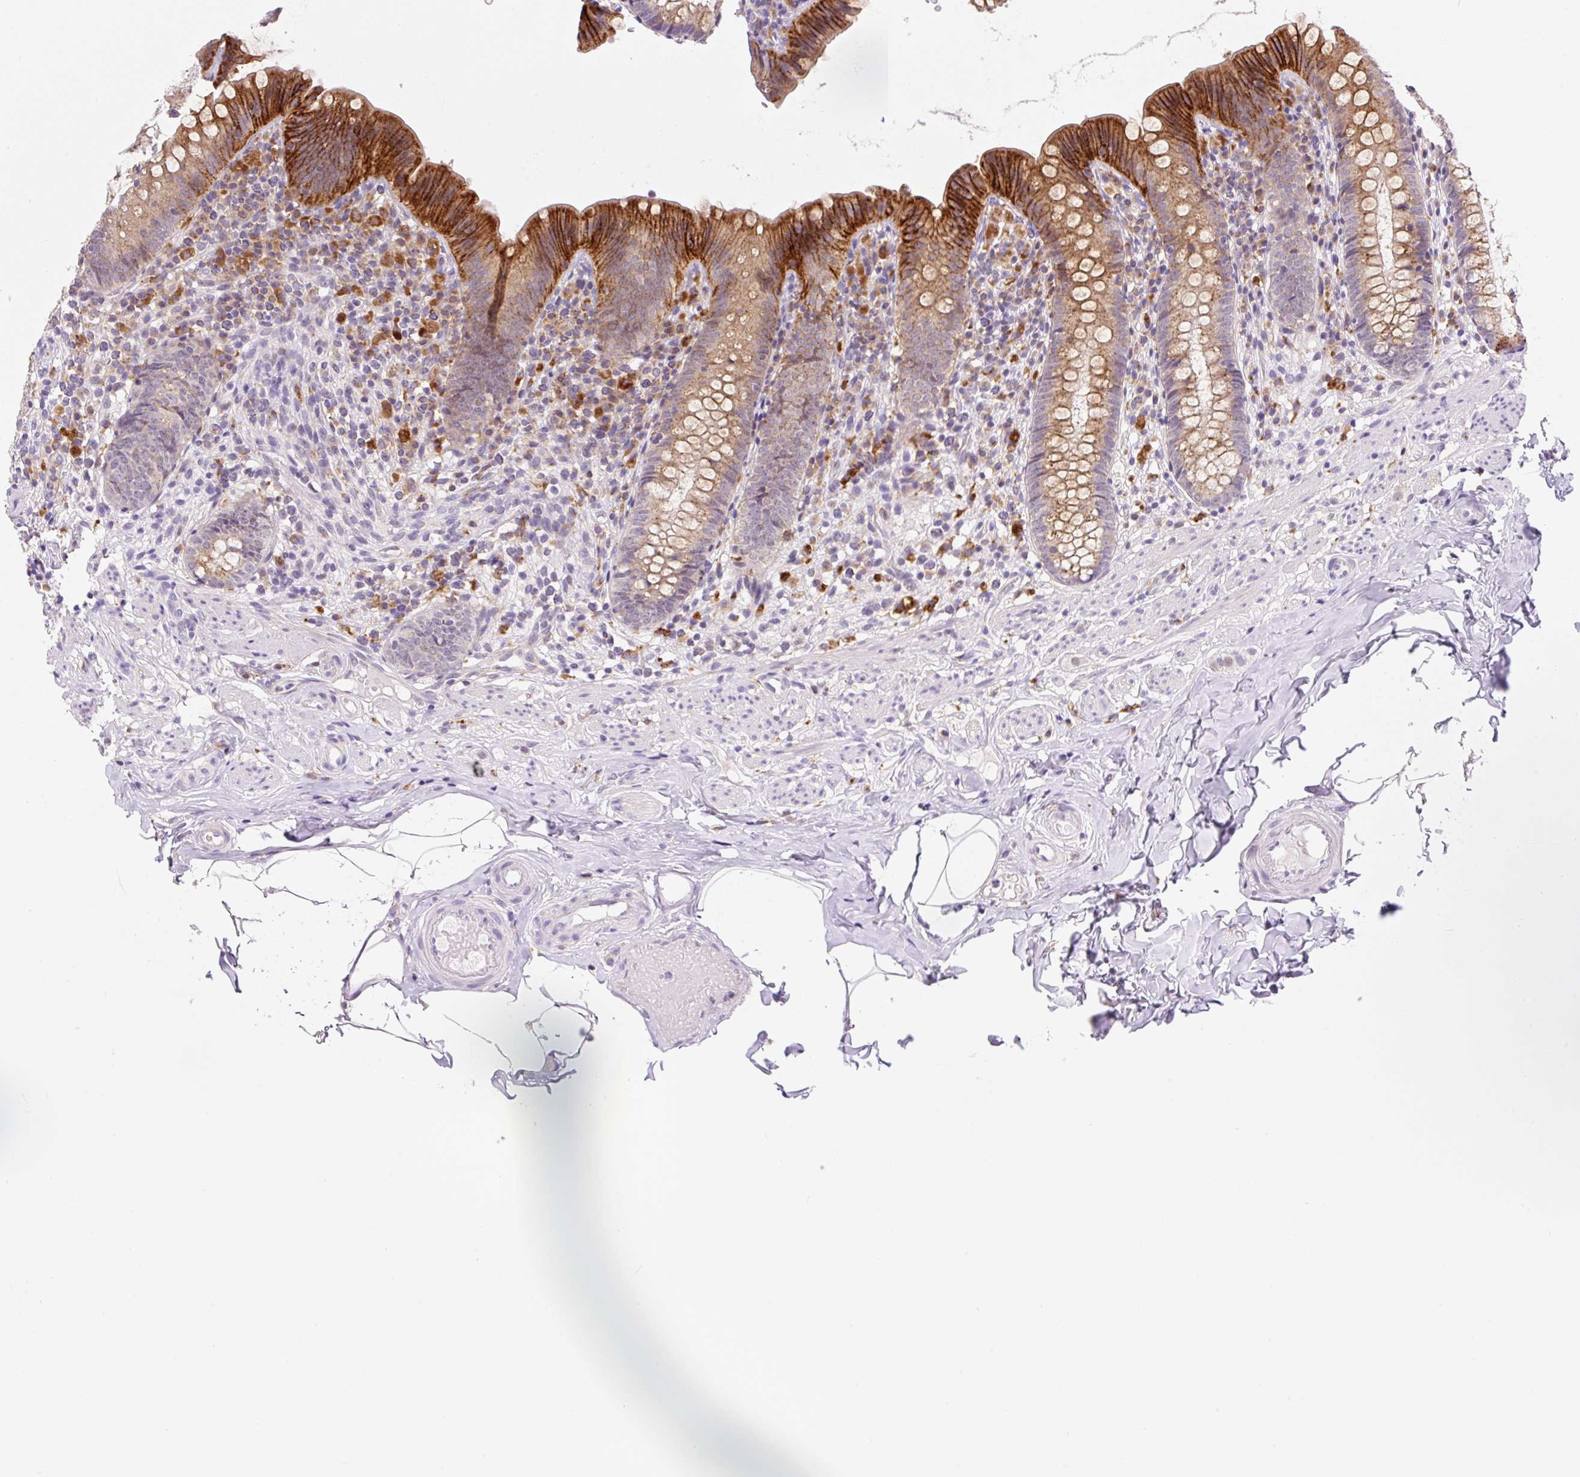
{"staining": {"intensity": "strong", "quantity": "25%-75%", "location": "cytoplasmic/membranous"}, "tissue": "appendix", "cell_type": "Glandular cells", "image_type": "normal", "snomed": [{"axis": "morphology", "description": "Normal tissue, NOS"}, {"axis": "topography", "description": "Appendix"}], "caption": "Human appendix stained for a protein (brown) exhibits strong cytoplasmic/membranous positive positivity in about 25%-75% of glandular cells.", "gene": "CEBPZOS", "patient": {"sex": "male", "age": 55}}